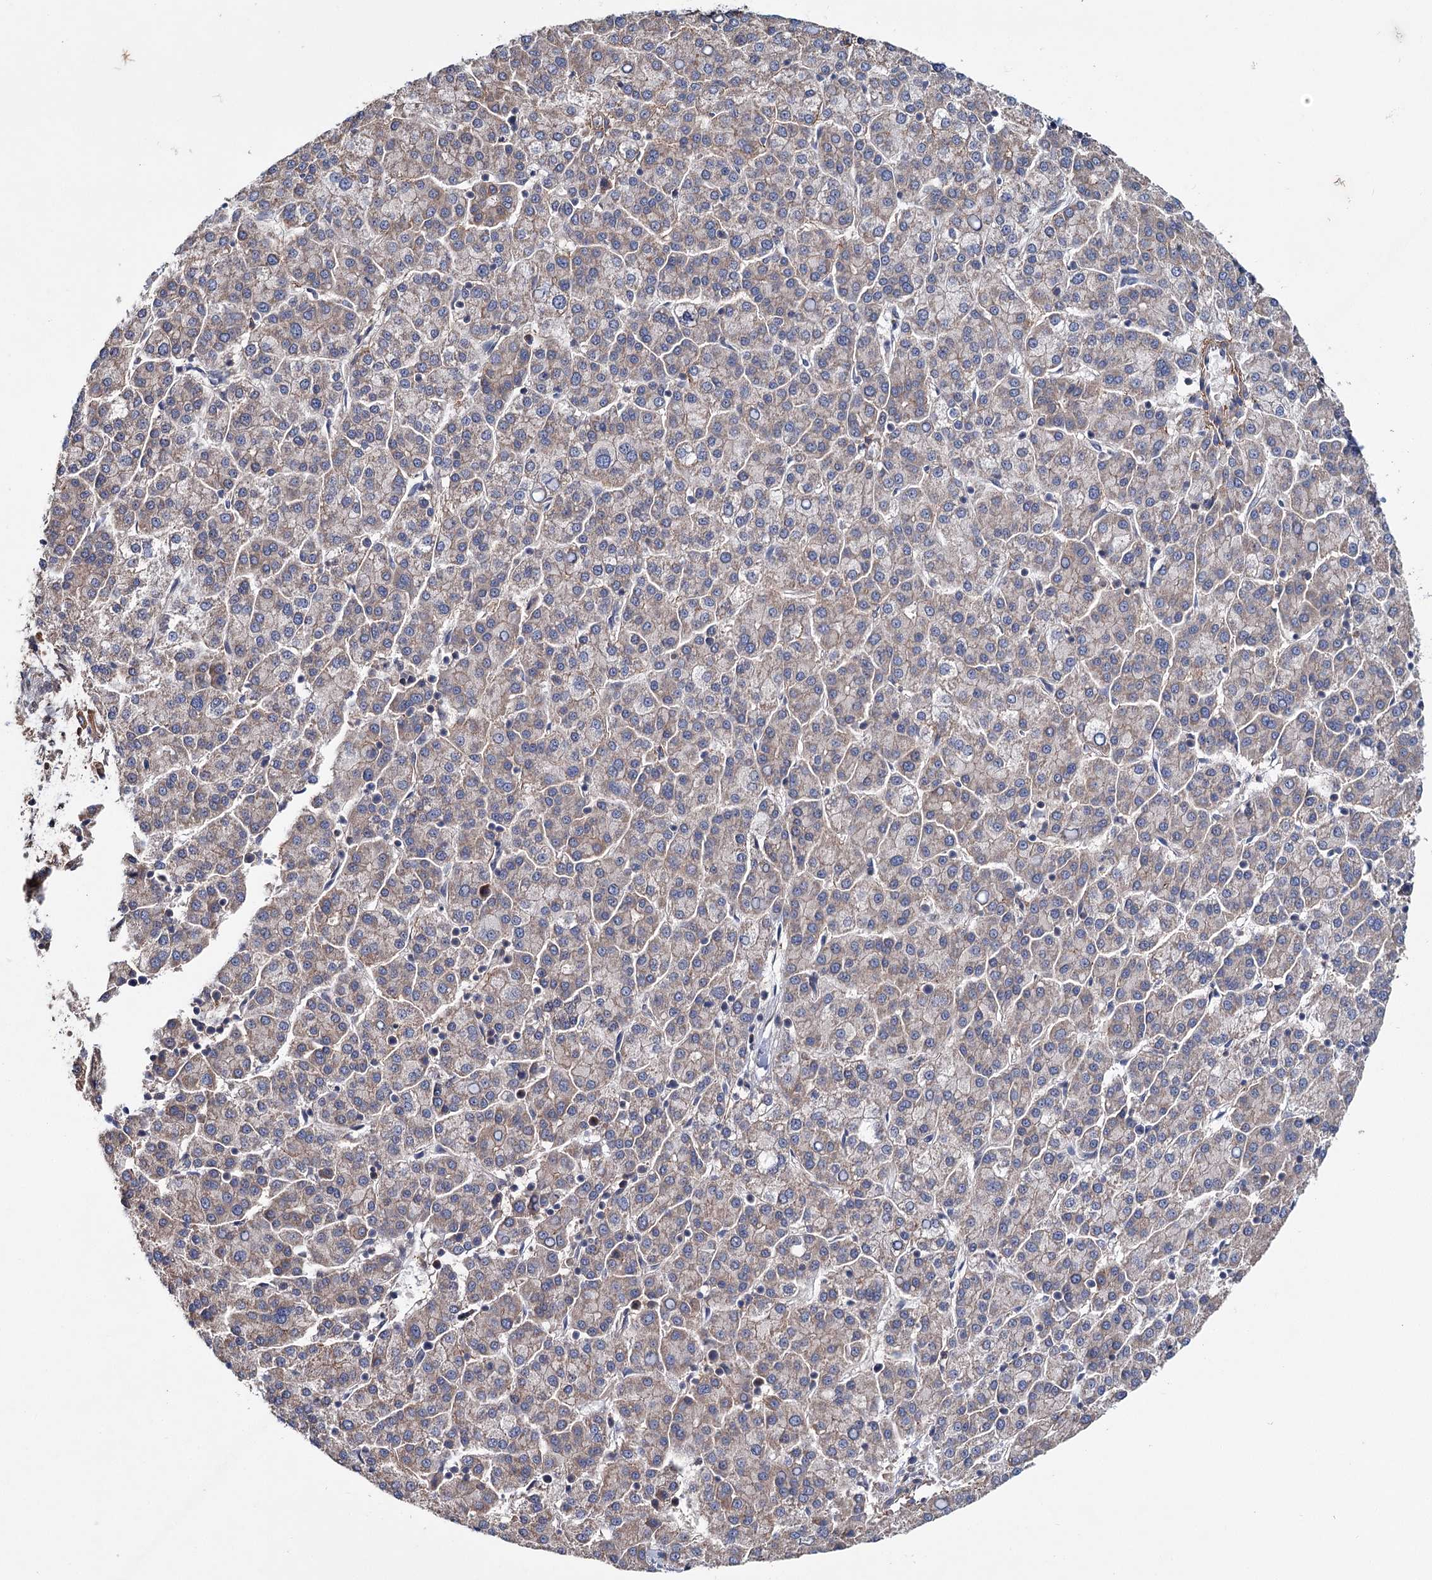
{"staining": {"intensity": "weak", "quantity": "25%-75%", "location": "cytoplasmic/membranous"}, "tissue": "liver cancer", "cell_type": "Tumor cells", "image_type": "cancer", "snomed": [{"axis": "morphology", "description": "Carcinoma, Hepatocellular, NOS"}, {"axis": "topography", "description": "Liver"}], "caption": "A brown stain highlights weak cytoplasmic/membranous expression of a protein in liver cancer tumor cells.", "gene": "MTRR", "patient": {"sex": "female", "age": 58}}